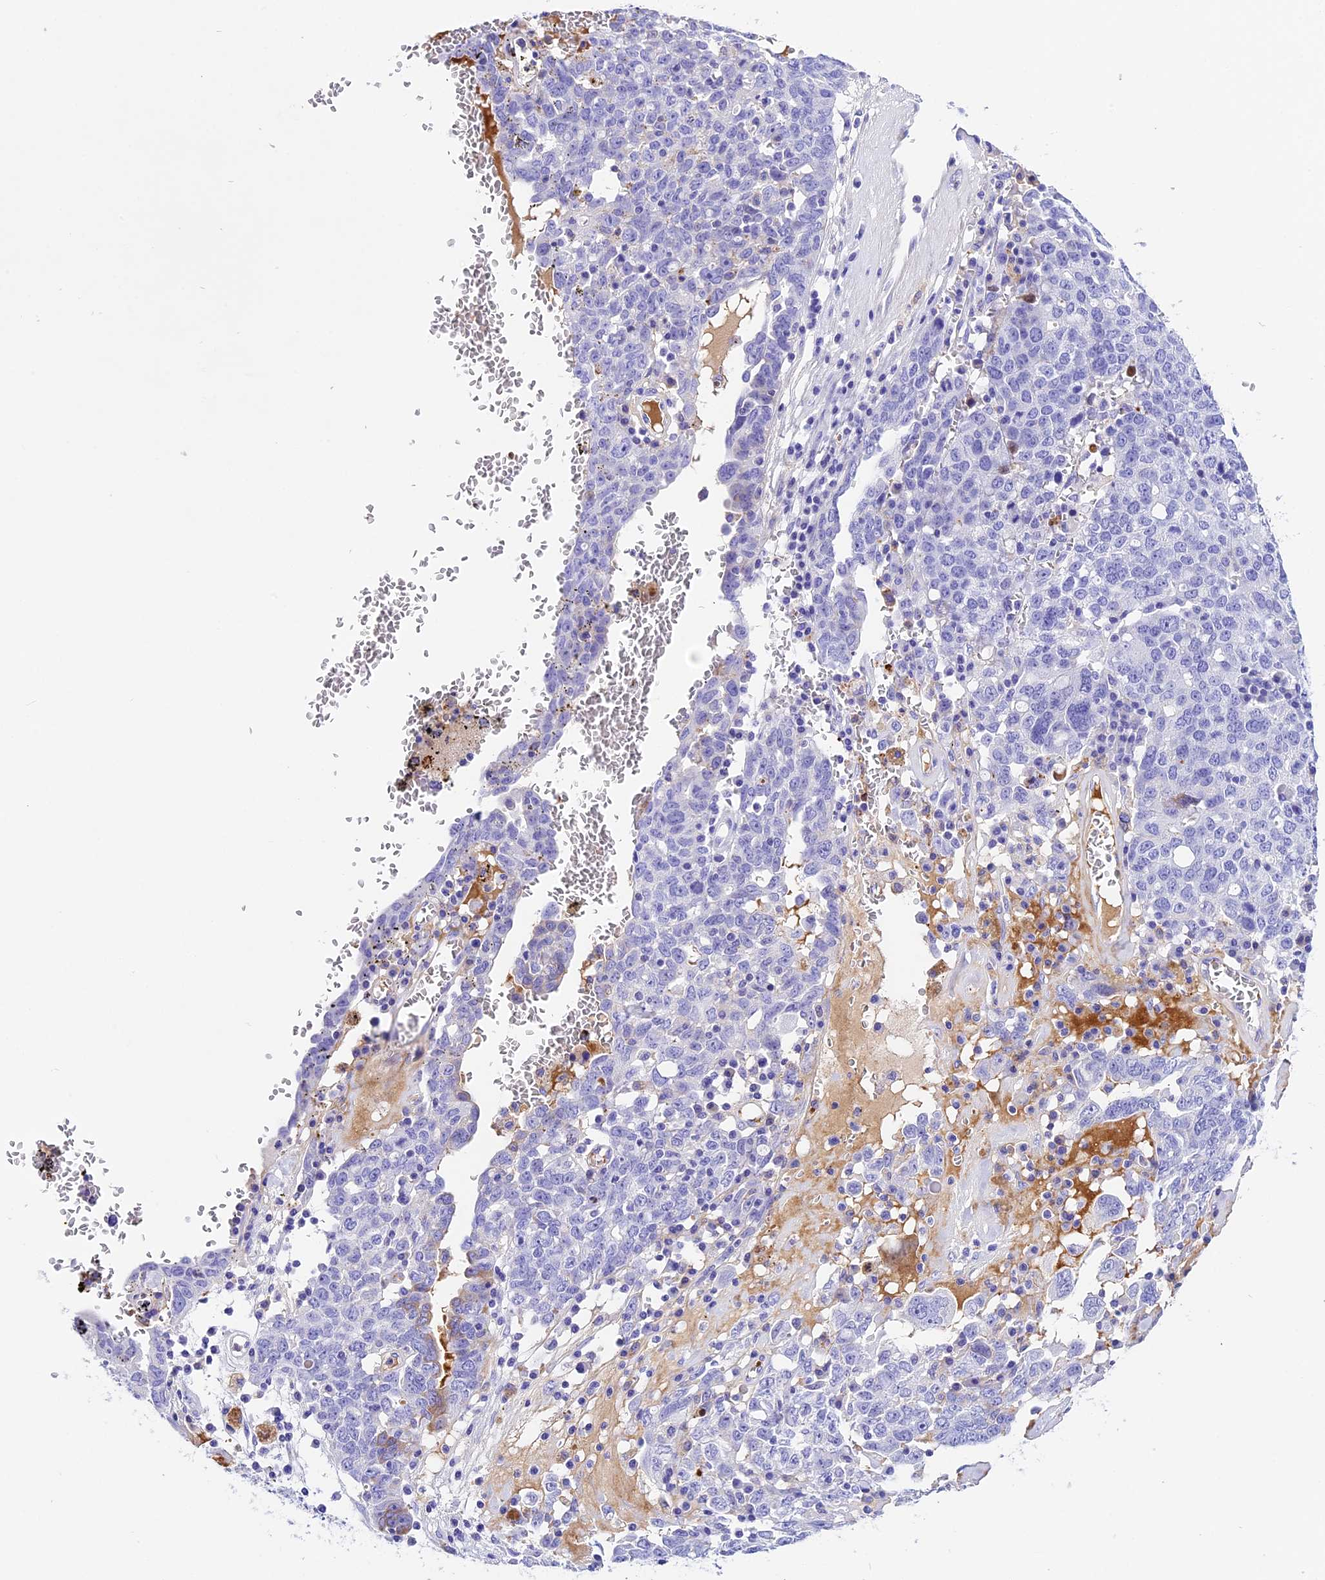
{"staining": {"intensity": "negative", "quantity": "none", "location": "none"}, "tissue": "ovarian cancer", "cell_type": "Tumor cells", "image_type": "cancer", "snomed": [{"axis": "morphology", "description": "Carcinoma, endometroid"}, {"axis": "topography", "description": "Ovary"}], "caption": "IHC histopathology image of ovarian cancer stained for a protein (brown), which displays no staining in tumor cells.", "gene": "PSG11", "patient": {"sex": "female", "age": 62}}